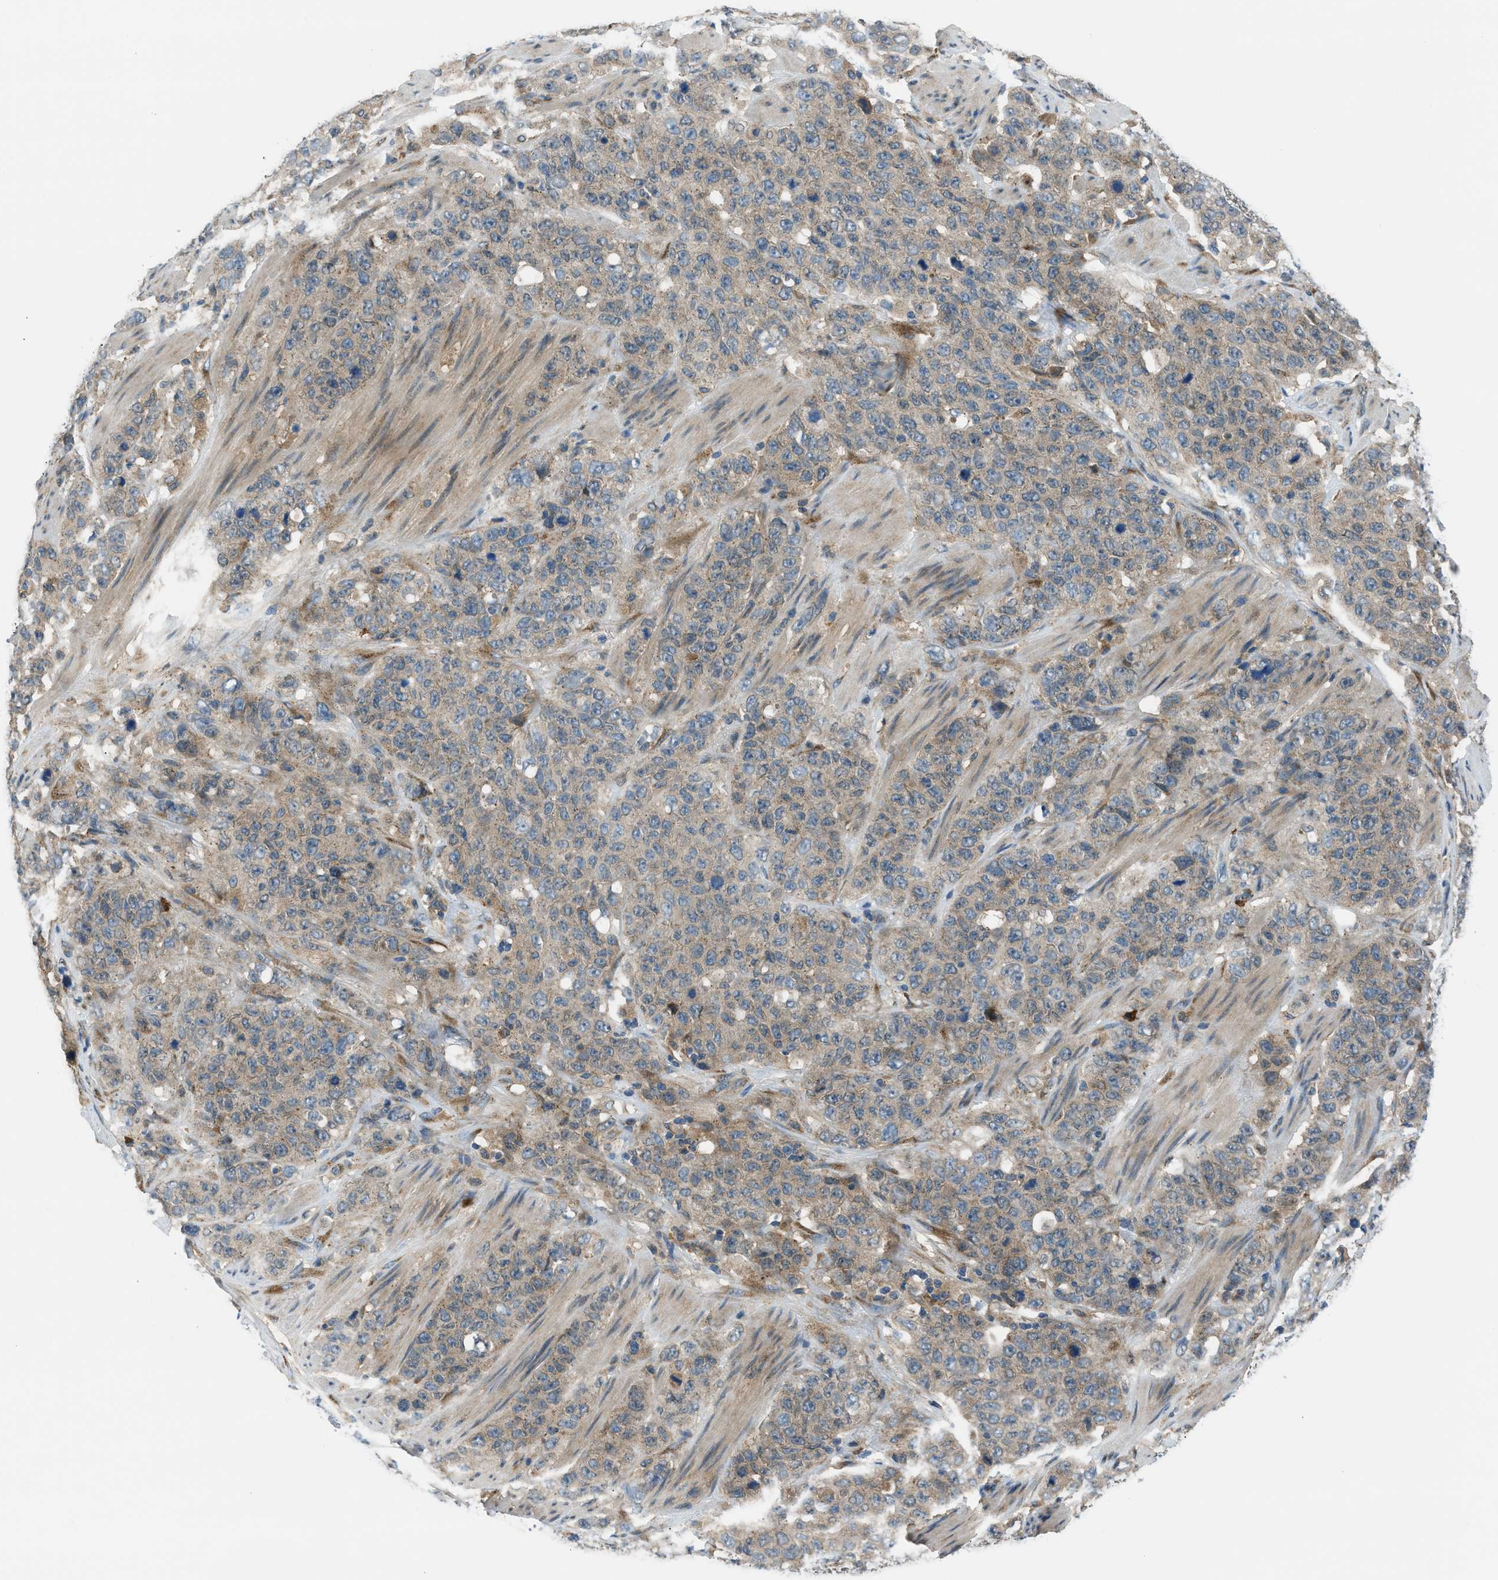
{"staining": {"intensity": "weak", "quantity": ">75%", "location": "cytoplasmic/membranous"}, "tissue": "stomach cancer", "cell_type": "Tumor cells", "image_type": "cancer", "snomed": [{"axis": "morphology", "description": "Adenocarcinoma, NOS"}, {"axis": "topography", "description": "Stomach"}], "caption": "Weak cytoplasmic/membranous protein expression is identified in approximately >75% of tumor cells in stomach cancer (adenocarcinoma). Nuclei are stained in blue.", "gene": "EDARADD", "patient": {"sex": "male", "age": 48}}